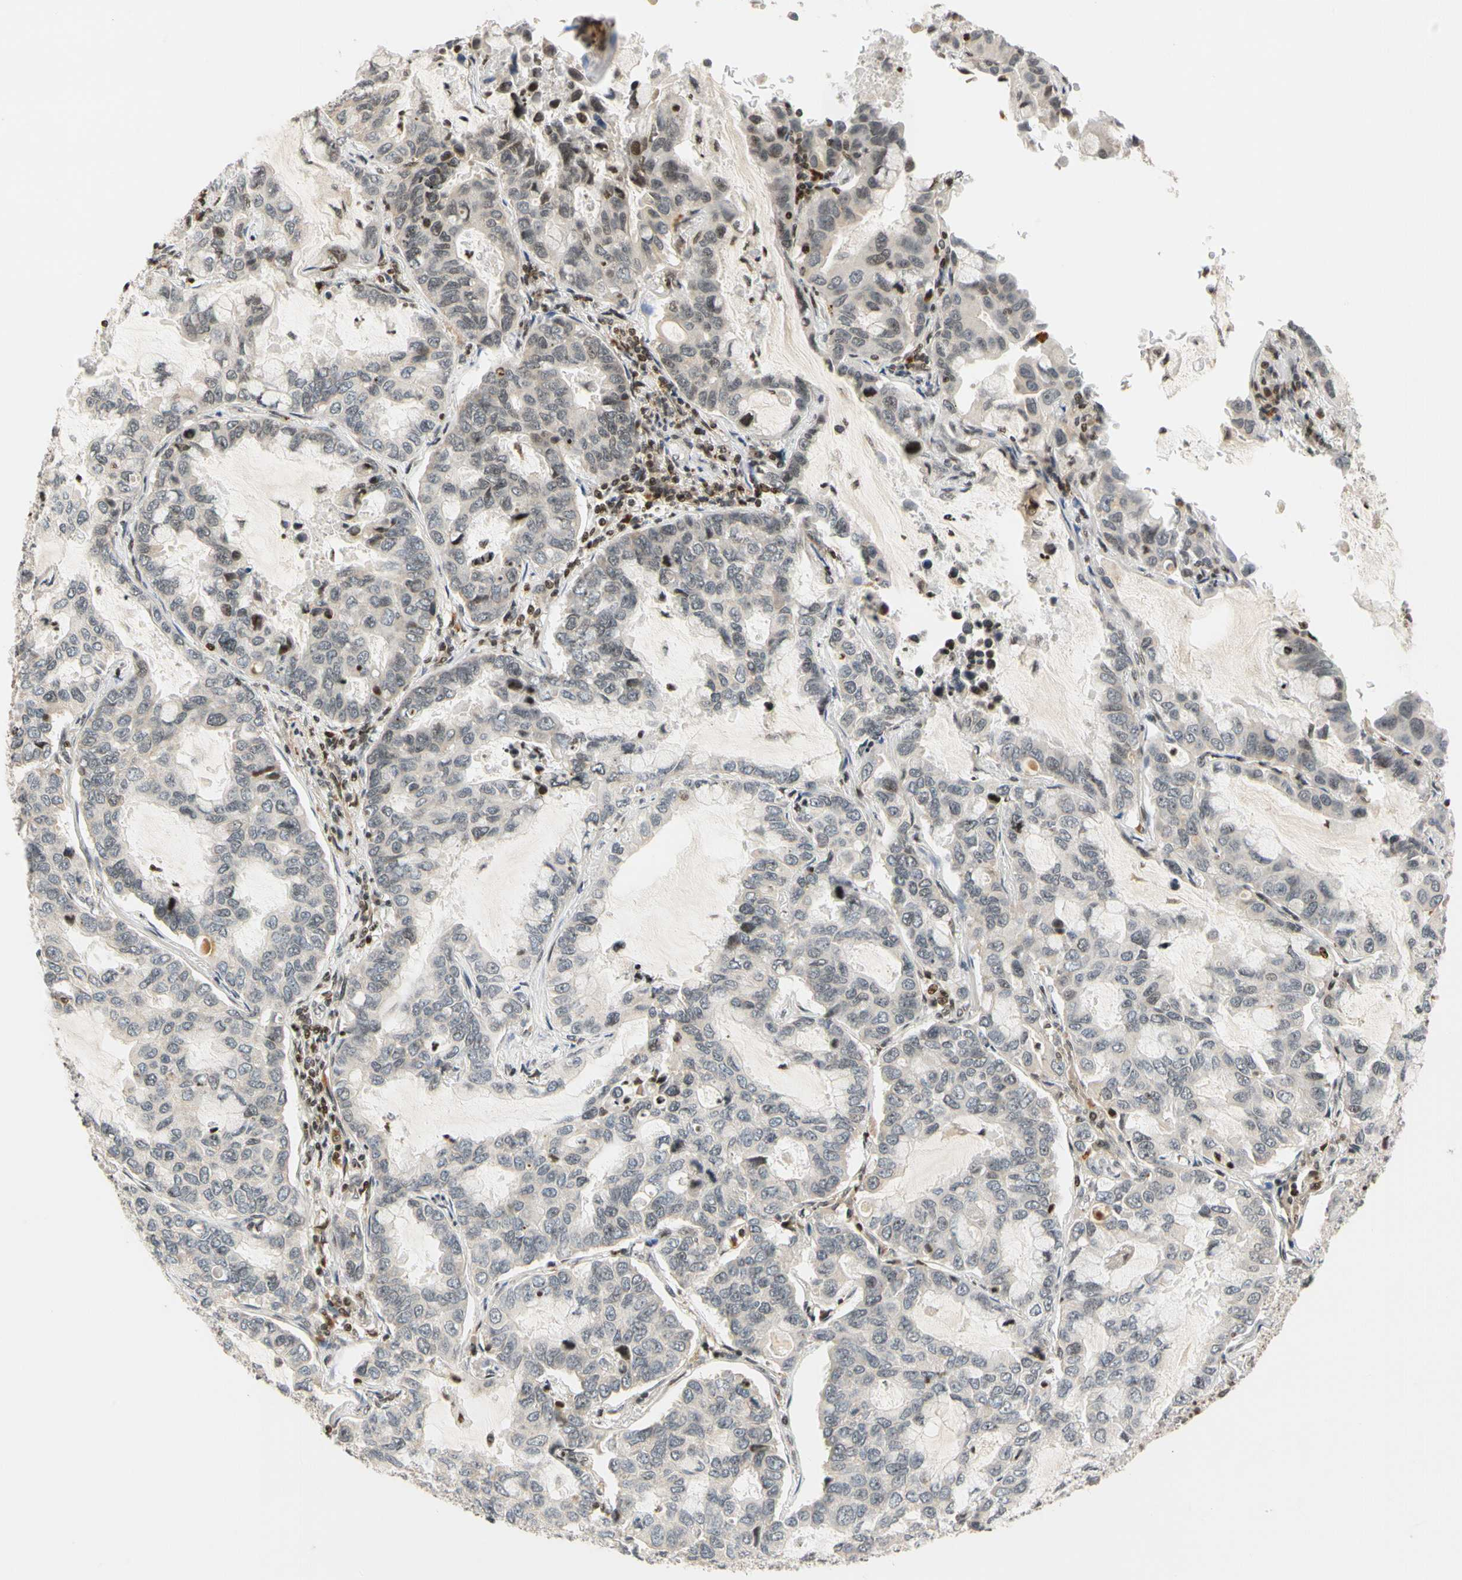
{"staining": {"intensity": "negative", "quantity": "none", "location": "none"}, "tissue": "lung cancer", "cell_type": "Tumor cells", "image_type": "cancer", "snomed": [{"axis": "morphology", "description": "Adenocarcinoma, NOS"}, {"axis": "topography", "description": "Lung"}], "caption": "This is an immunohistochemistry (IHC) histopathology image of adenocarcinoma (lung). There is no expression in tumor cells.", "gene": "CDK7", "patient": {"sex": "male", "age": 64}}